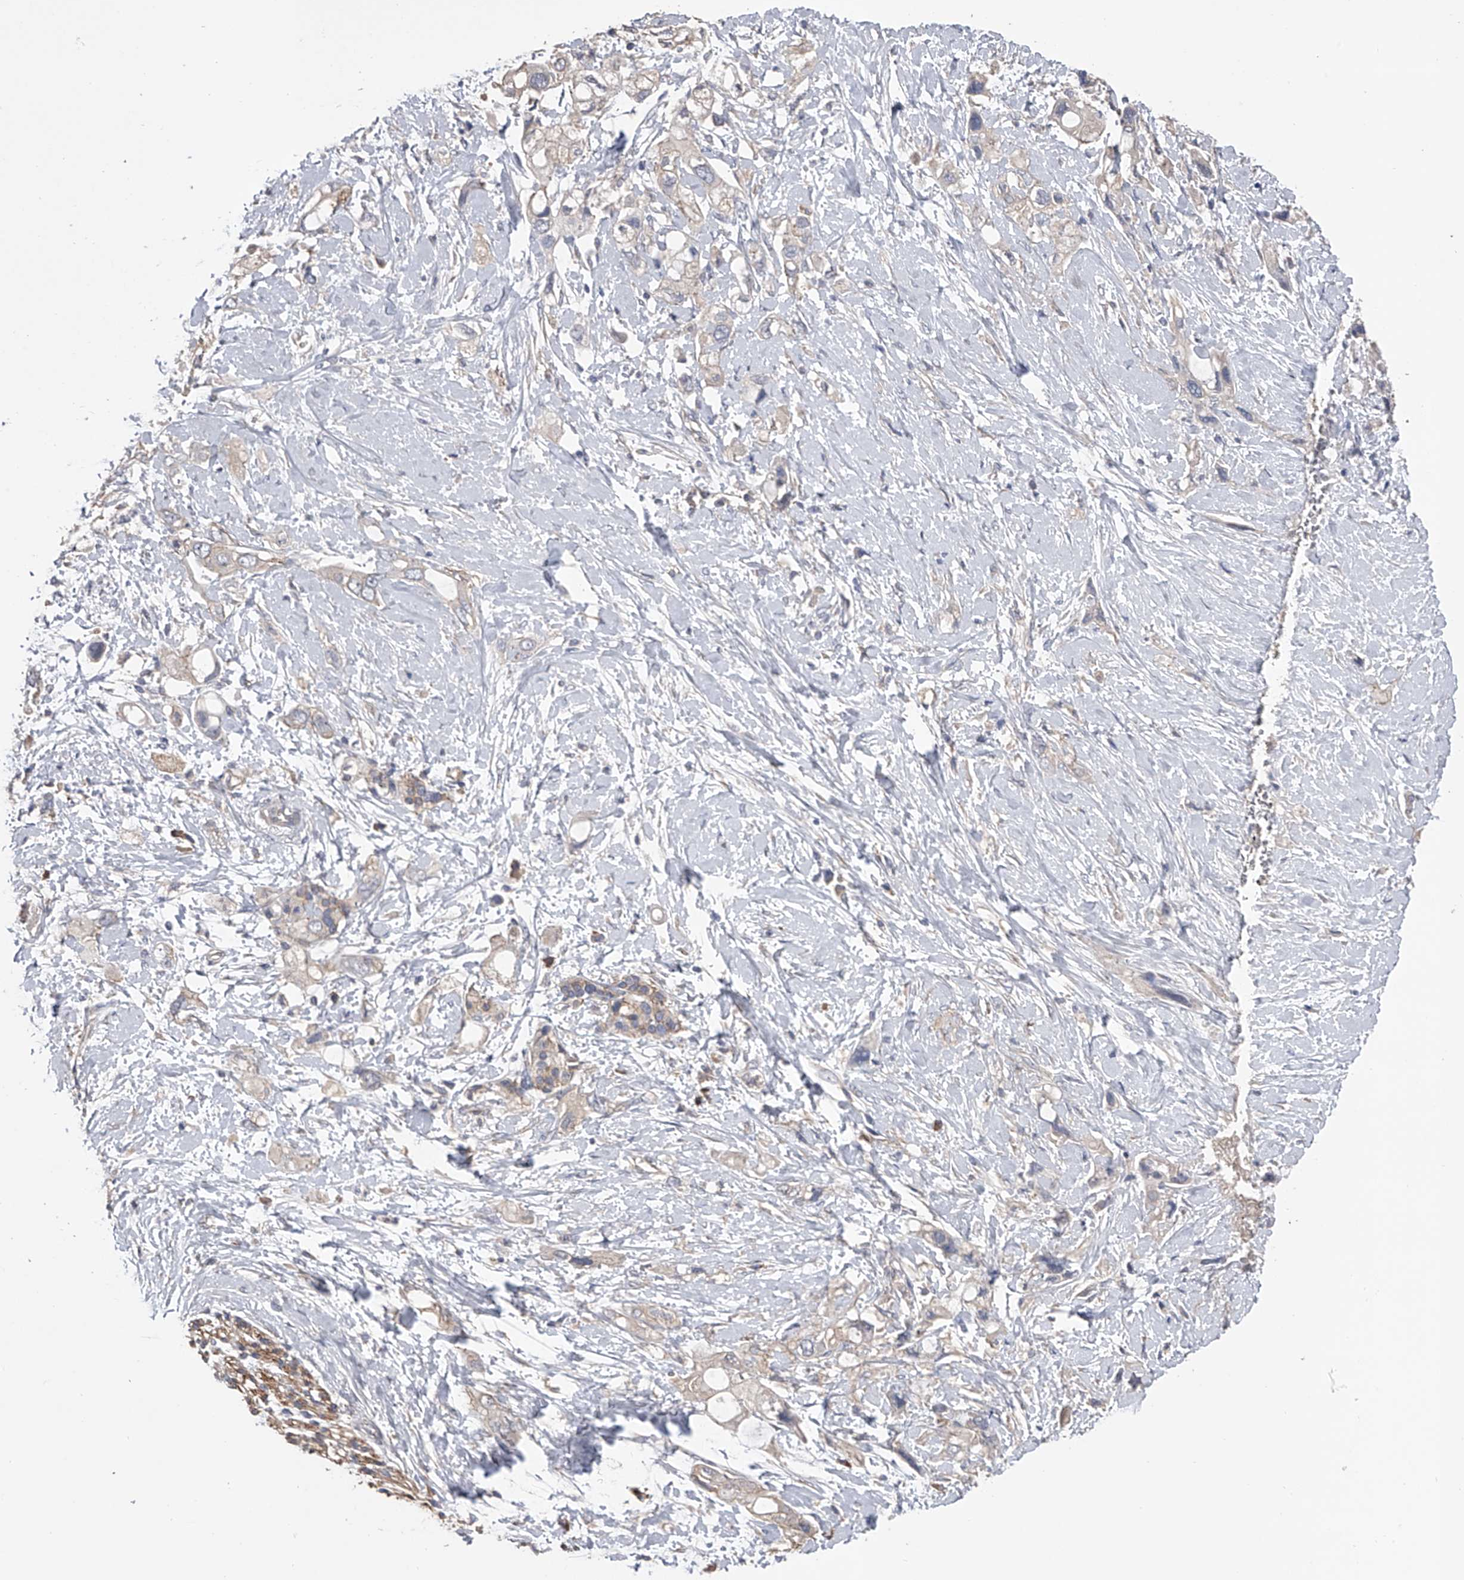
{"staining": {"intensity": "moderate", "quantity": "<25%", "location": "cytoplasmic/membranous"}, "tissue": "pancreatic cancer", "cell_type": "Tumor cells", "image_type": "cancer", "snomed": [{"axis": "morphology", "description": "Adenocarcinoma, NOS"}, {"axis": "topography", "description": "Pancreas"}], "caption": "A histopathology image of human pancreatic cancer stained for a protein shows moderate cytoplasmic/membranous brown staining in tumor cells.", "gene": "ZNF343", "patient": {"sex": "female", "age": 56}}